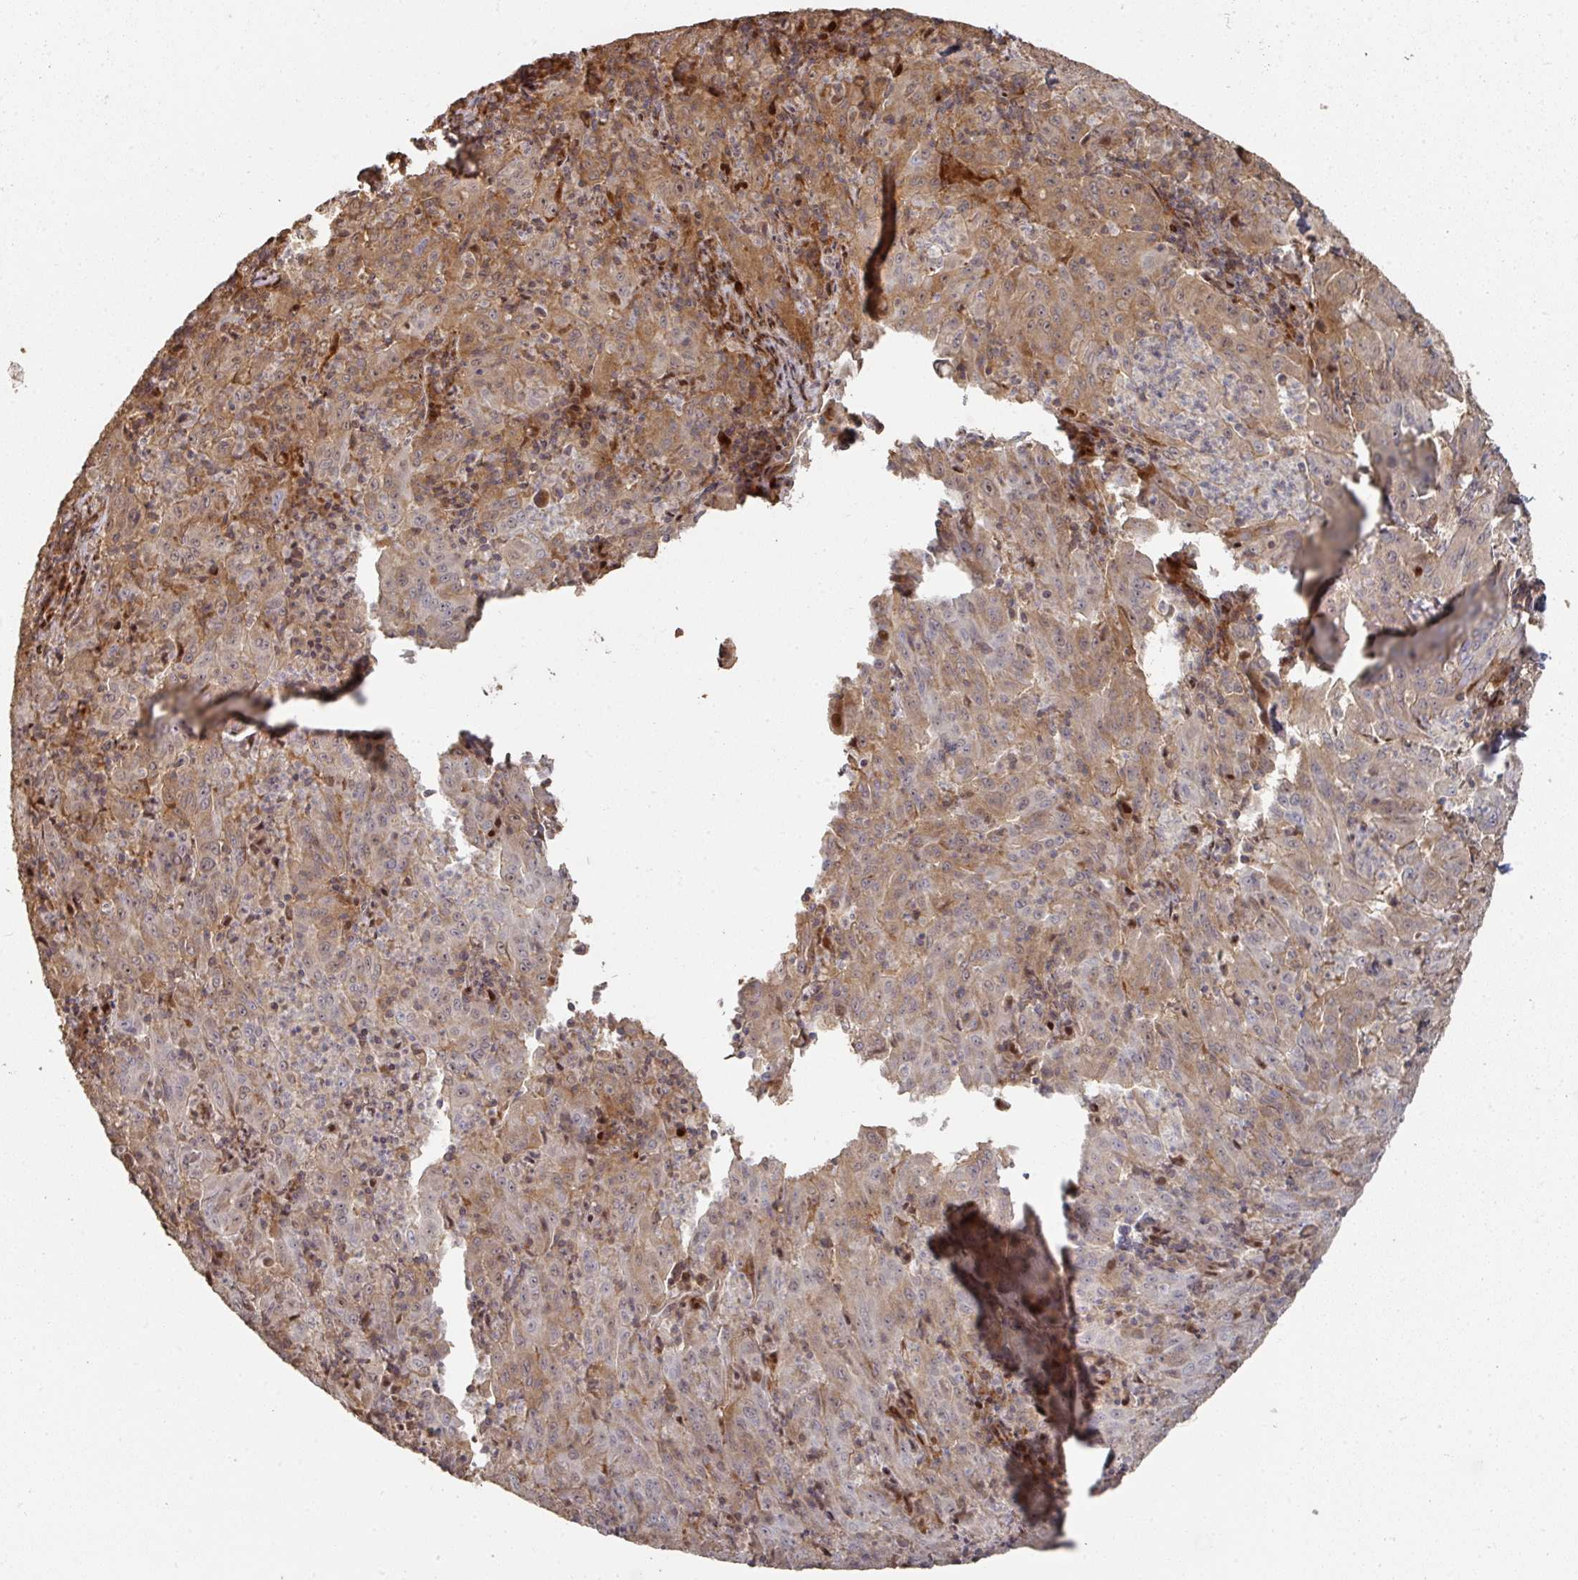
{"staining": {"intensity": "moderate", "quantity": "<25%", "location": "cytoplasmic/membranous"}, "tissue": "pancreatic cancer", "cell_type": "Tumor cells", "image_type": "cancer", "snomed": [{"axis": "morphology", "description": "Adenocarcinoma, NOS"}, {"axis": "topography", "description": "Pancreas"}], "caption": "This image reveals adenocarcinoma (pancreatic) stained with immunohistochemistry (IHC) to label a protein in brown. The cytoplasmic/membranous of tumor cells show moderate positivity for the protein. Nuclei are counter-stained blue.", "gene": "CA7", "patient": {"sex": "male", "age": 63}}